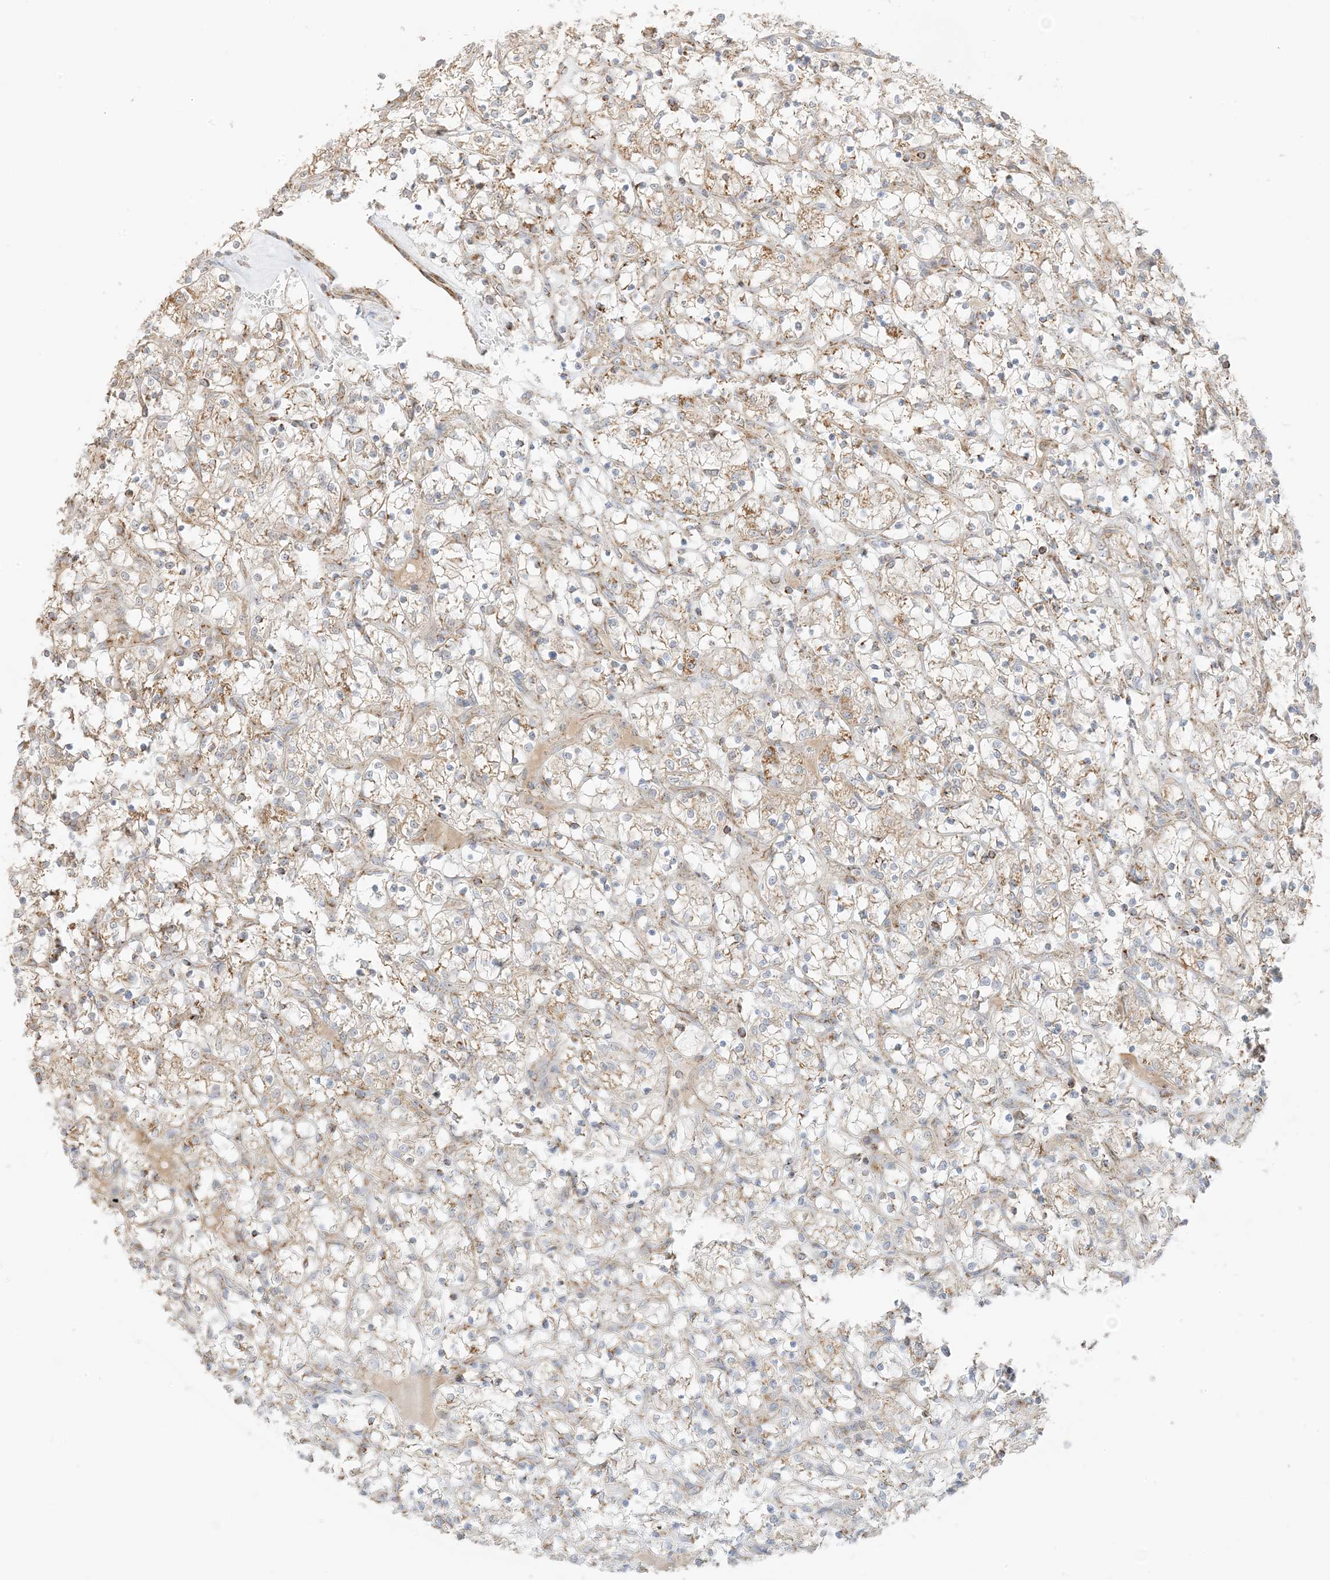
{"staining": {"intensity": "weak", "quantity": "25%-75%", "location": "cytoplasmic/membranous"}, "tissue": "renal cancer", "cell_type": "Tumor cells", "image_type": "cancer", "snomed": [{"axis": "morphology", "description": "Adenocarcinoma, NOS"}, {"axis": "topography", "description": "Kidney"}], "caption": "Protein analysis of renal adenocarcinoma tissue exhibits weak cytoplasmic/membranous staining in approximately 25%-75% of tumor cells. (brown staining indicates protein expression, while blue staining denotes nuclei).", "gene": "SLC25A12", "patient": {"sex": "female", "age": 69}}